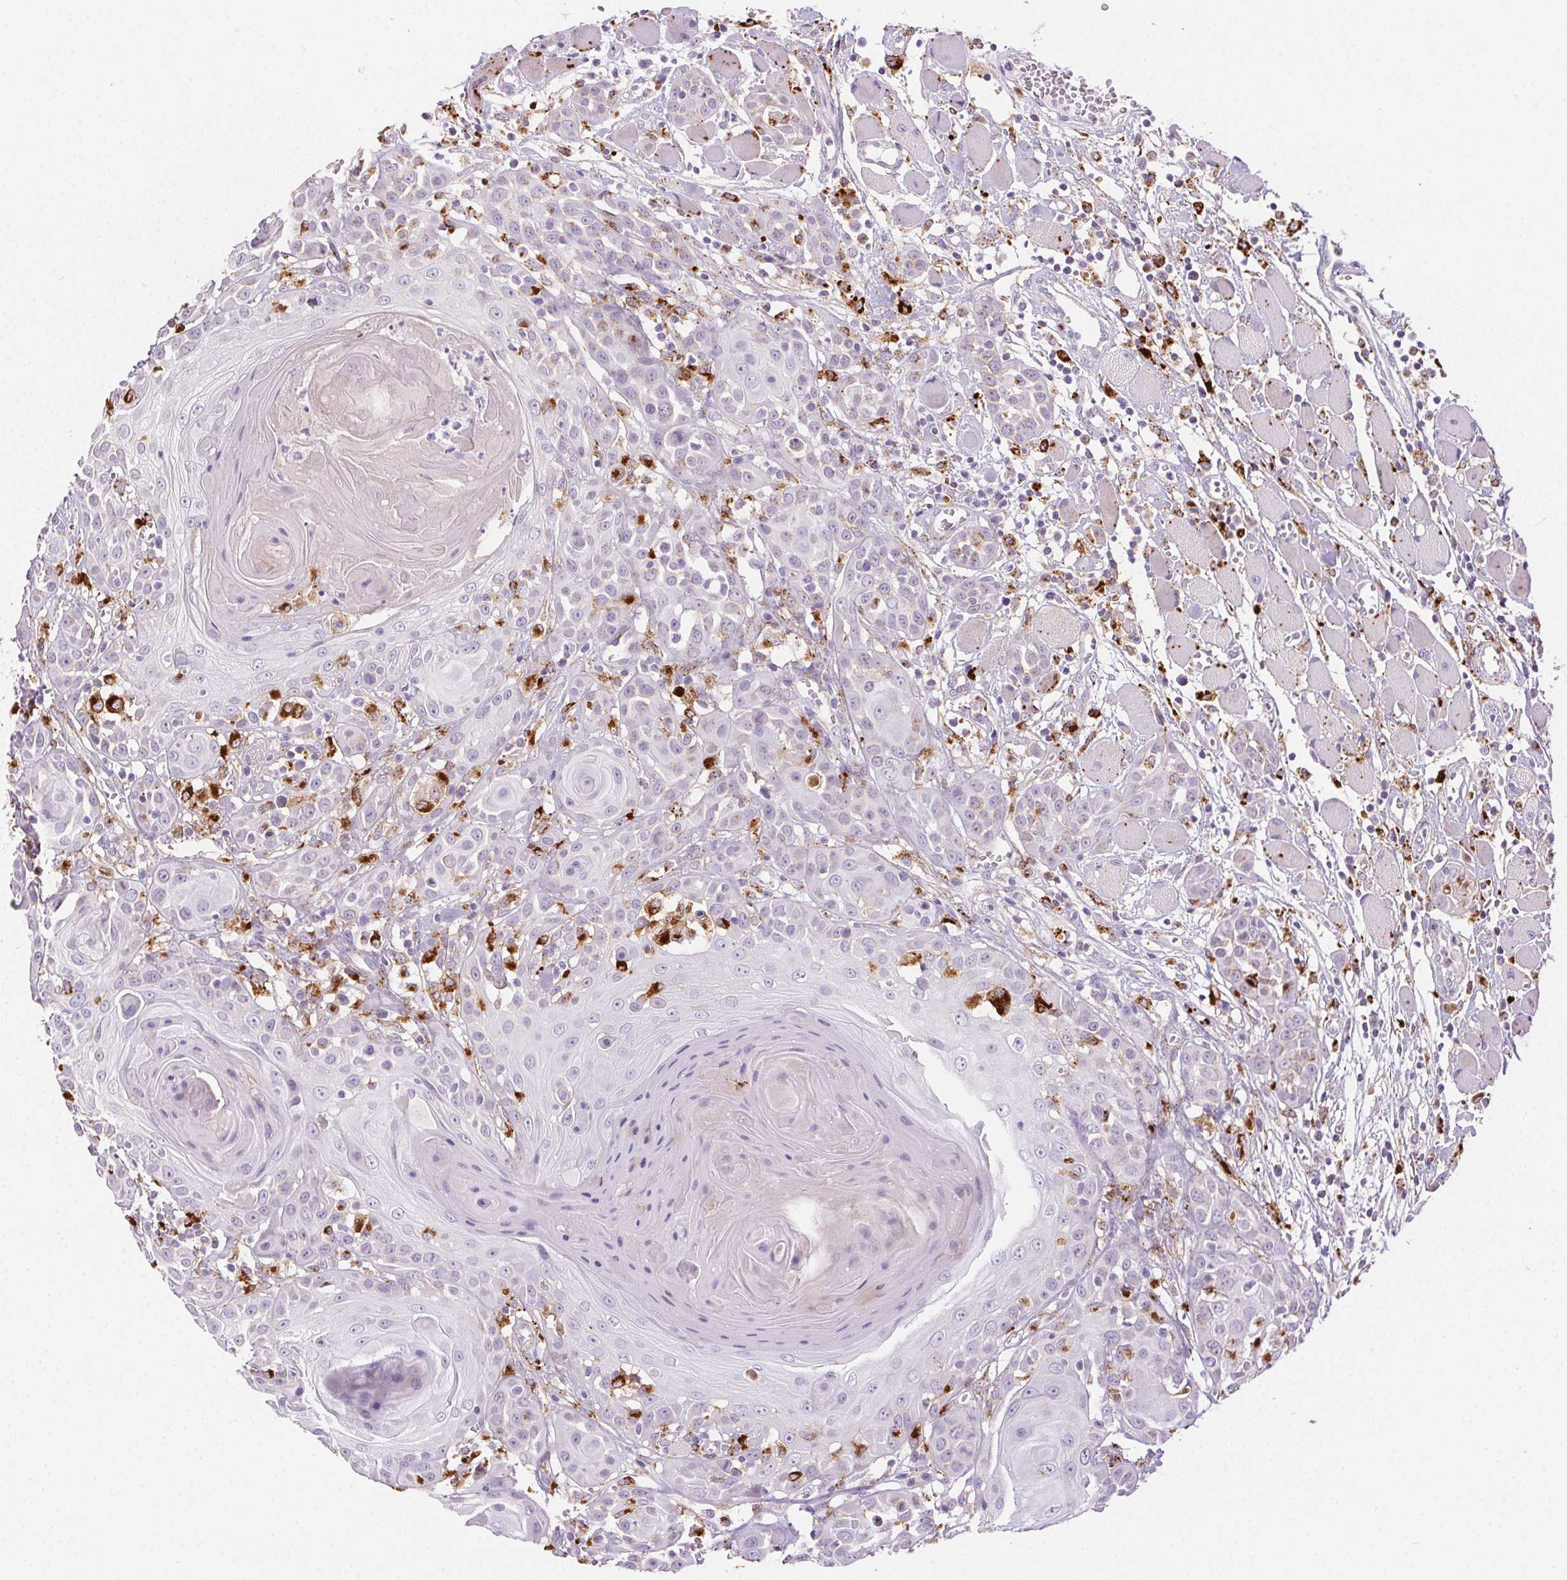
{"staining": {"intensity": "negative", "quantity": "none", "location": "none"}, "tissue": "head and neck cancer", "cell_type": "Tumor cells", "image_type": "cancer", "snomed": [{"axis": "morphology", "description": "Squamous cell carcinoma, NOS"}, {"axis": "topography", "description": "Head-Neck"}], "caption": "Squamous cell carcinoma (head and neck) stained for a protein using IHC demonstrates no staining tumor cells.", "gene": "SCPEP1", "patient": {"sex": "female", "age": 80}}